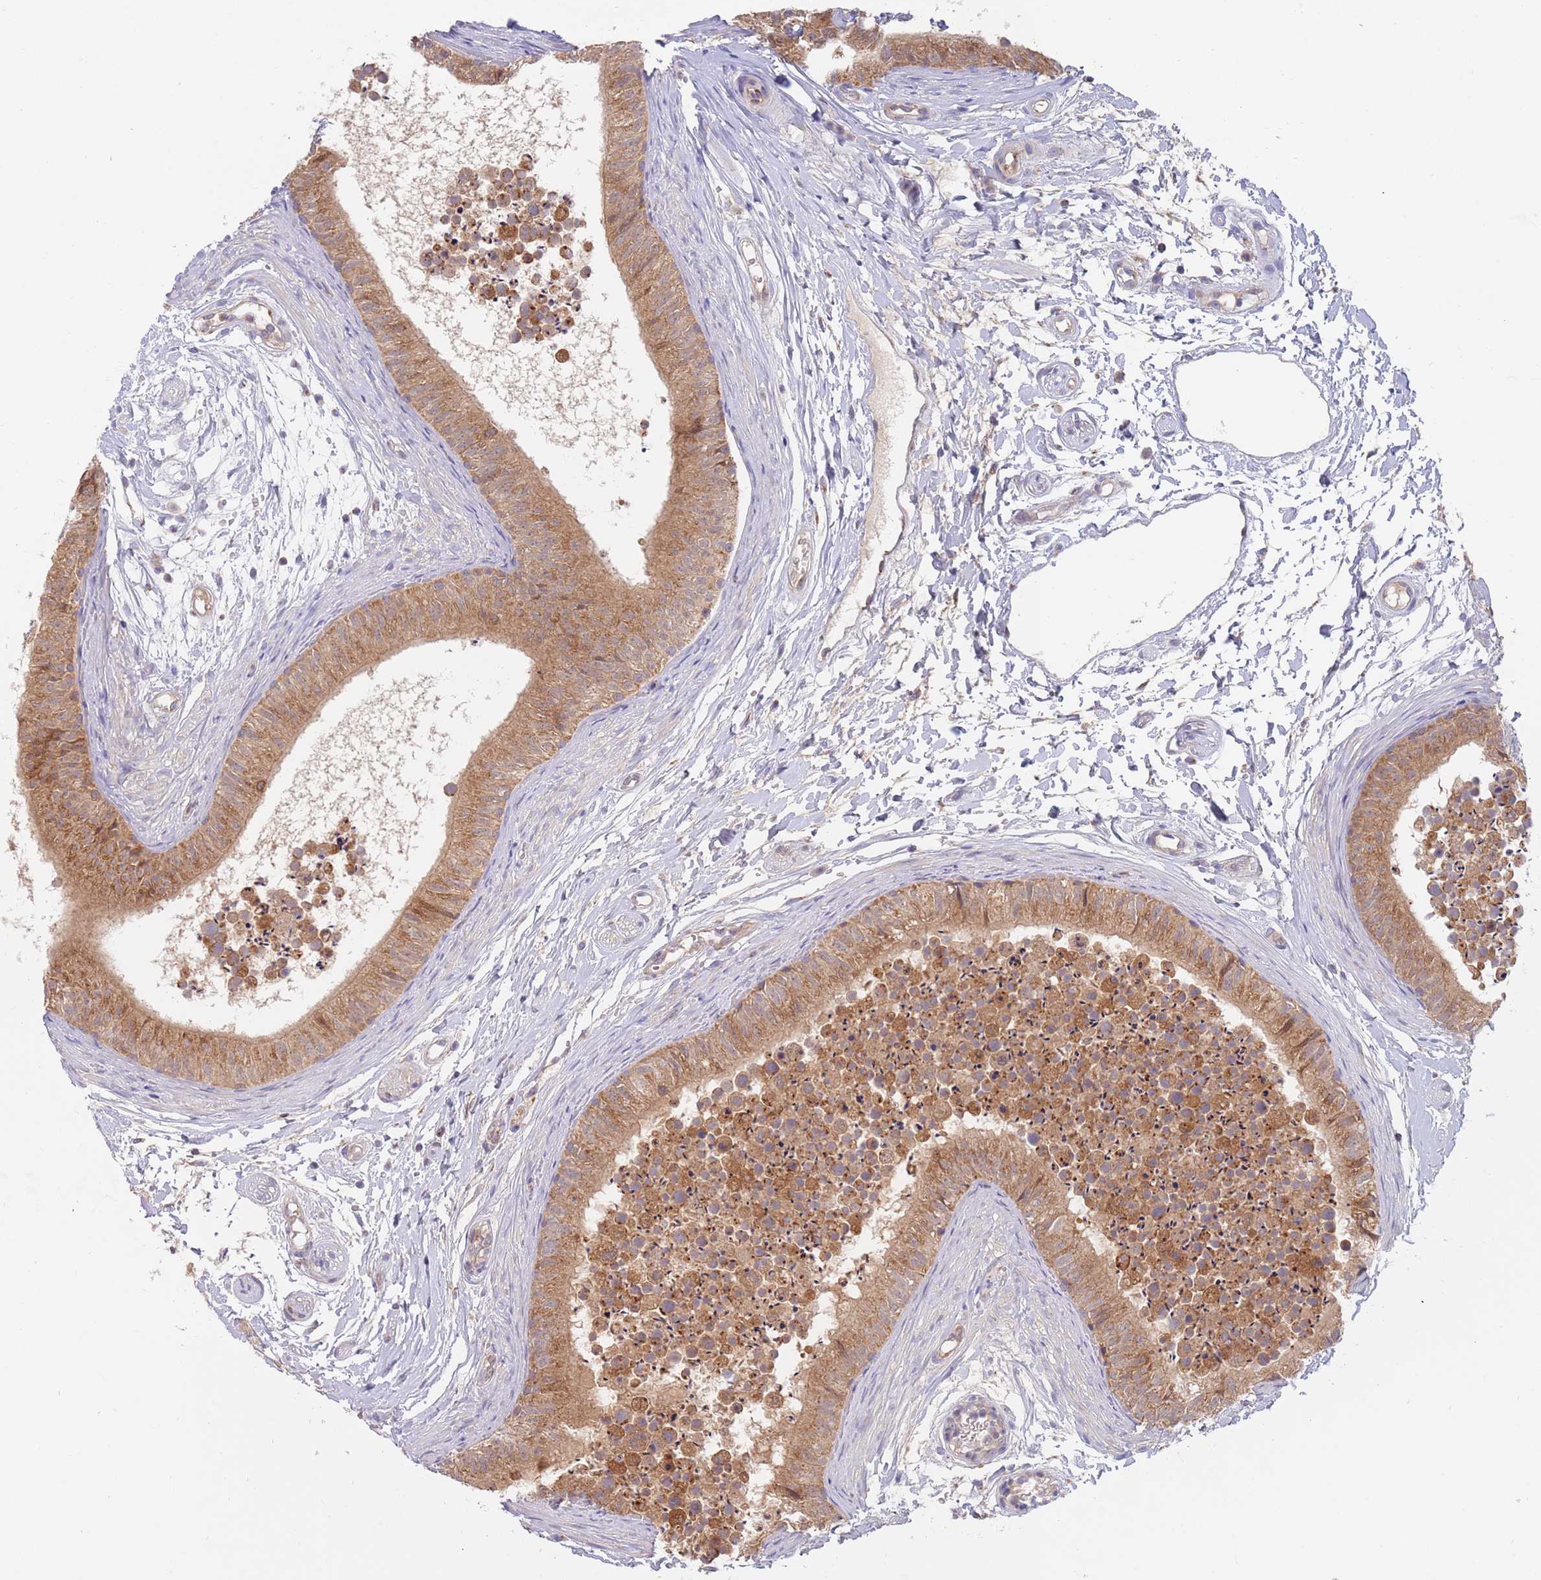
{"staining": {"intensity": "moderate", "quantity": ">75%", "location": "cytoplasmic/membranous"}, "tissue": "epididymis", "cell_type": "Glandular cells", "image_type": "normal", "snomed": [{"axis": "morphology", "description": "Normal tissue, NOS"}, {"axis": "topography", "description": "Epididymis"}], "caption": "Immunohistochemical staining of unremarkable epididymis displays >75% levels of moderate cytoplasmic/membranous protein positivity in approximately >75% of glandular cells.", "gene": "GUK1", "patient": {"sex": "male", "age": 15}}